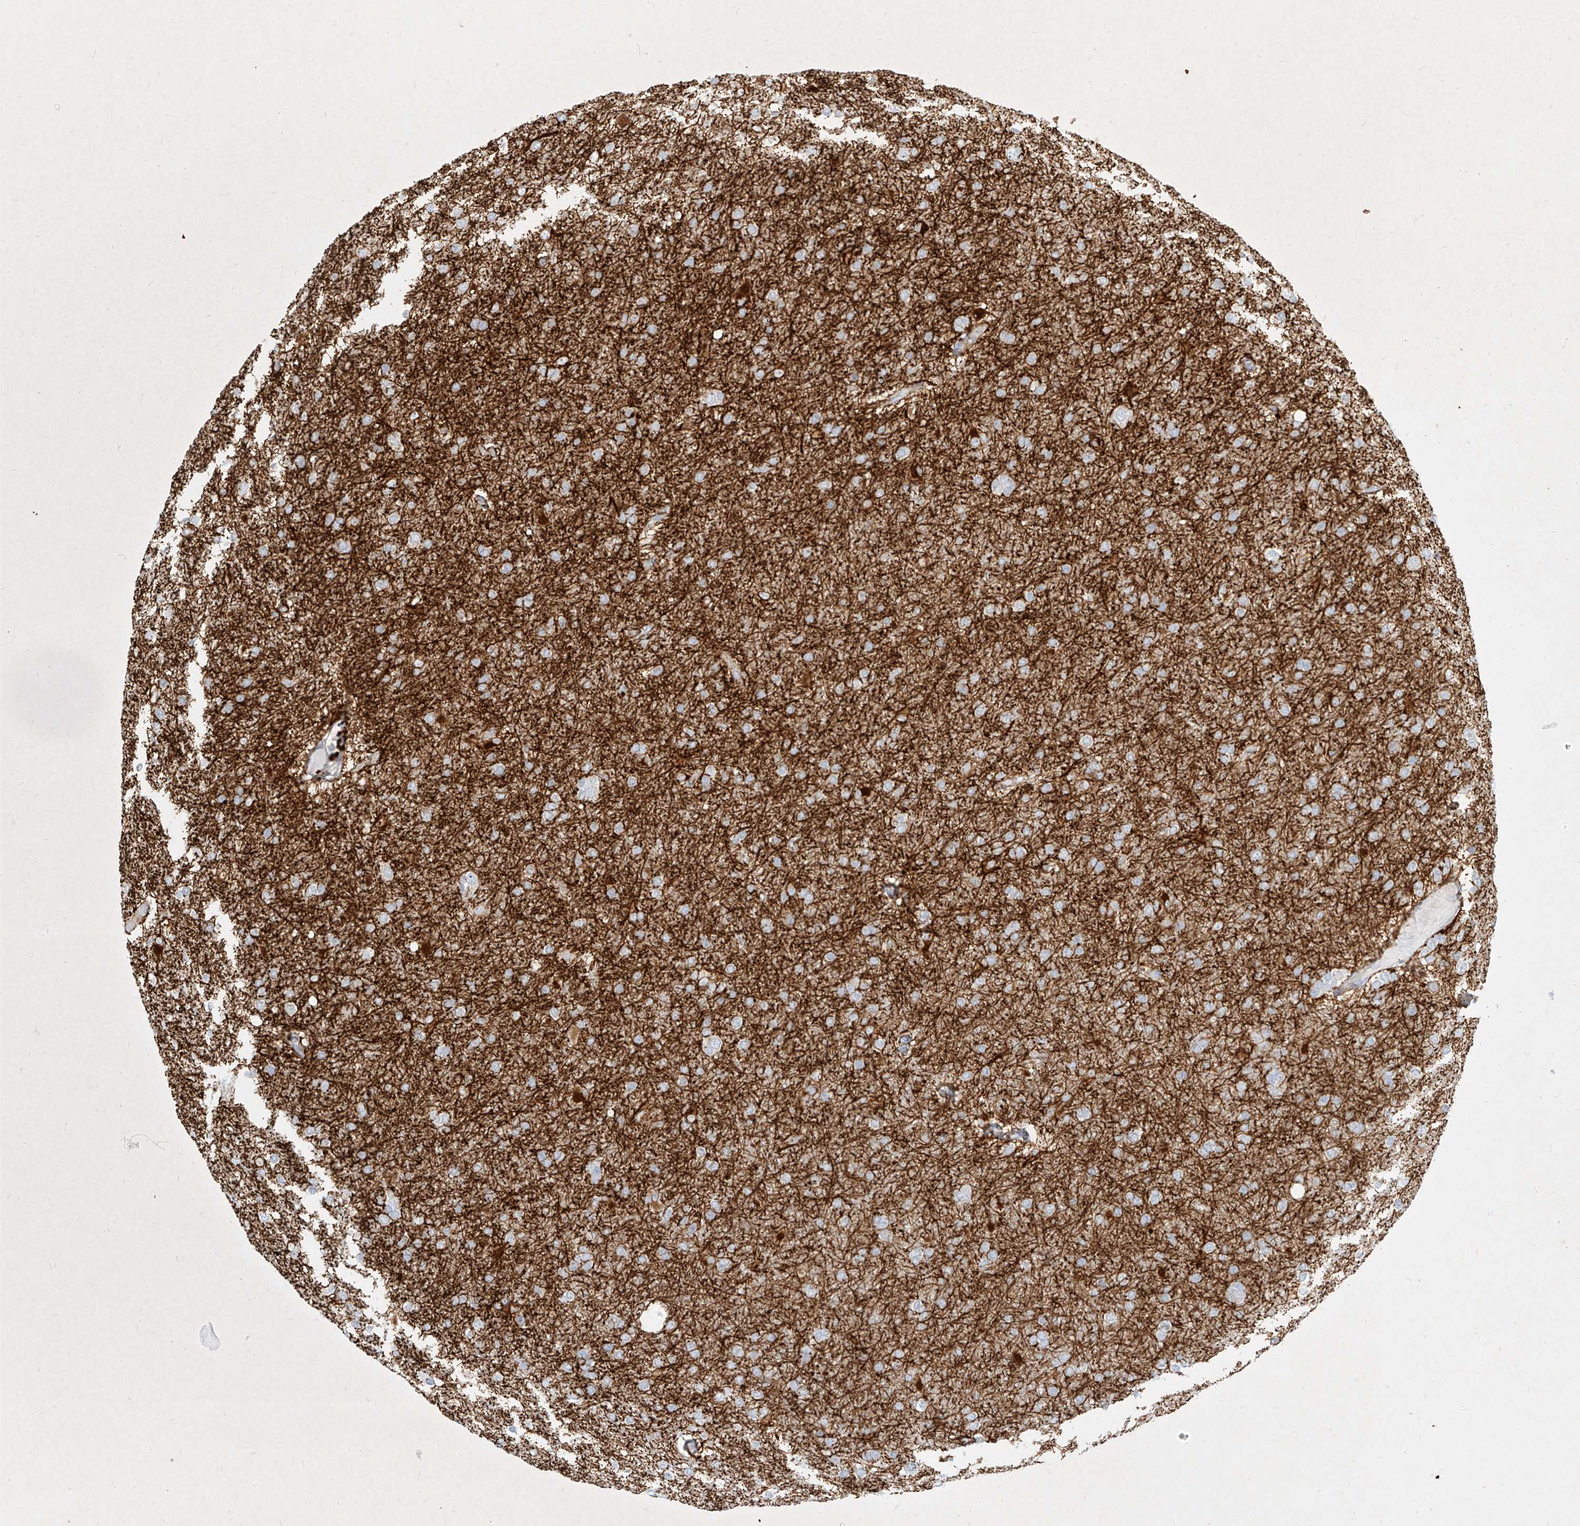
{"staining": {"intensity": "negative", "quantity": "none", "location": "none"}, "tissue": "glioma", "cell_type": "Tumor cells", "image_type": "cancer", "snomed": [{"axis": "morphology", "description": "Glioma, malignant, High grade"}, {"axis": "topography", "description": "Cerebral cortex"}], "caption": "Histopathology image shows no protein positivity in tumor cells of malignant glioma (high-grade) tissue.", "gene": "ITPKB", "patient": {"sex": "female", "age": 36}}